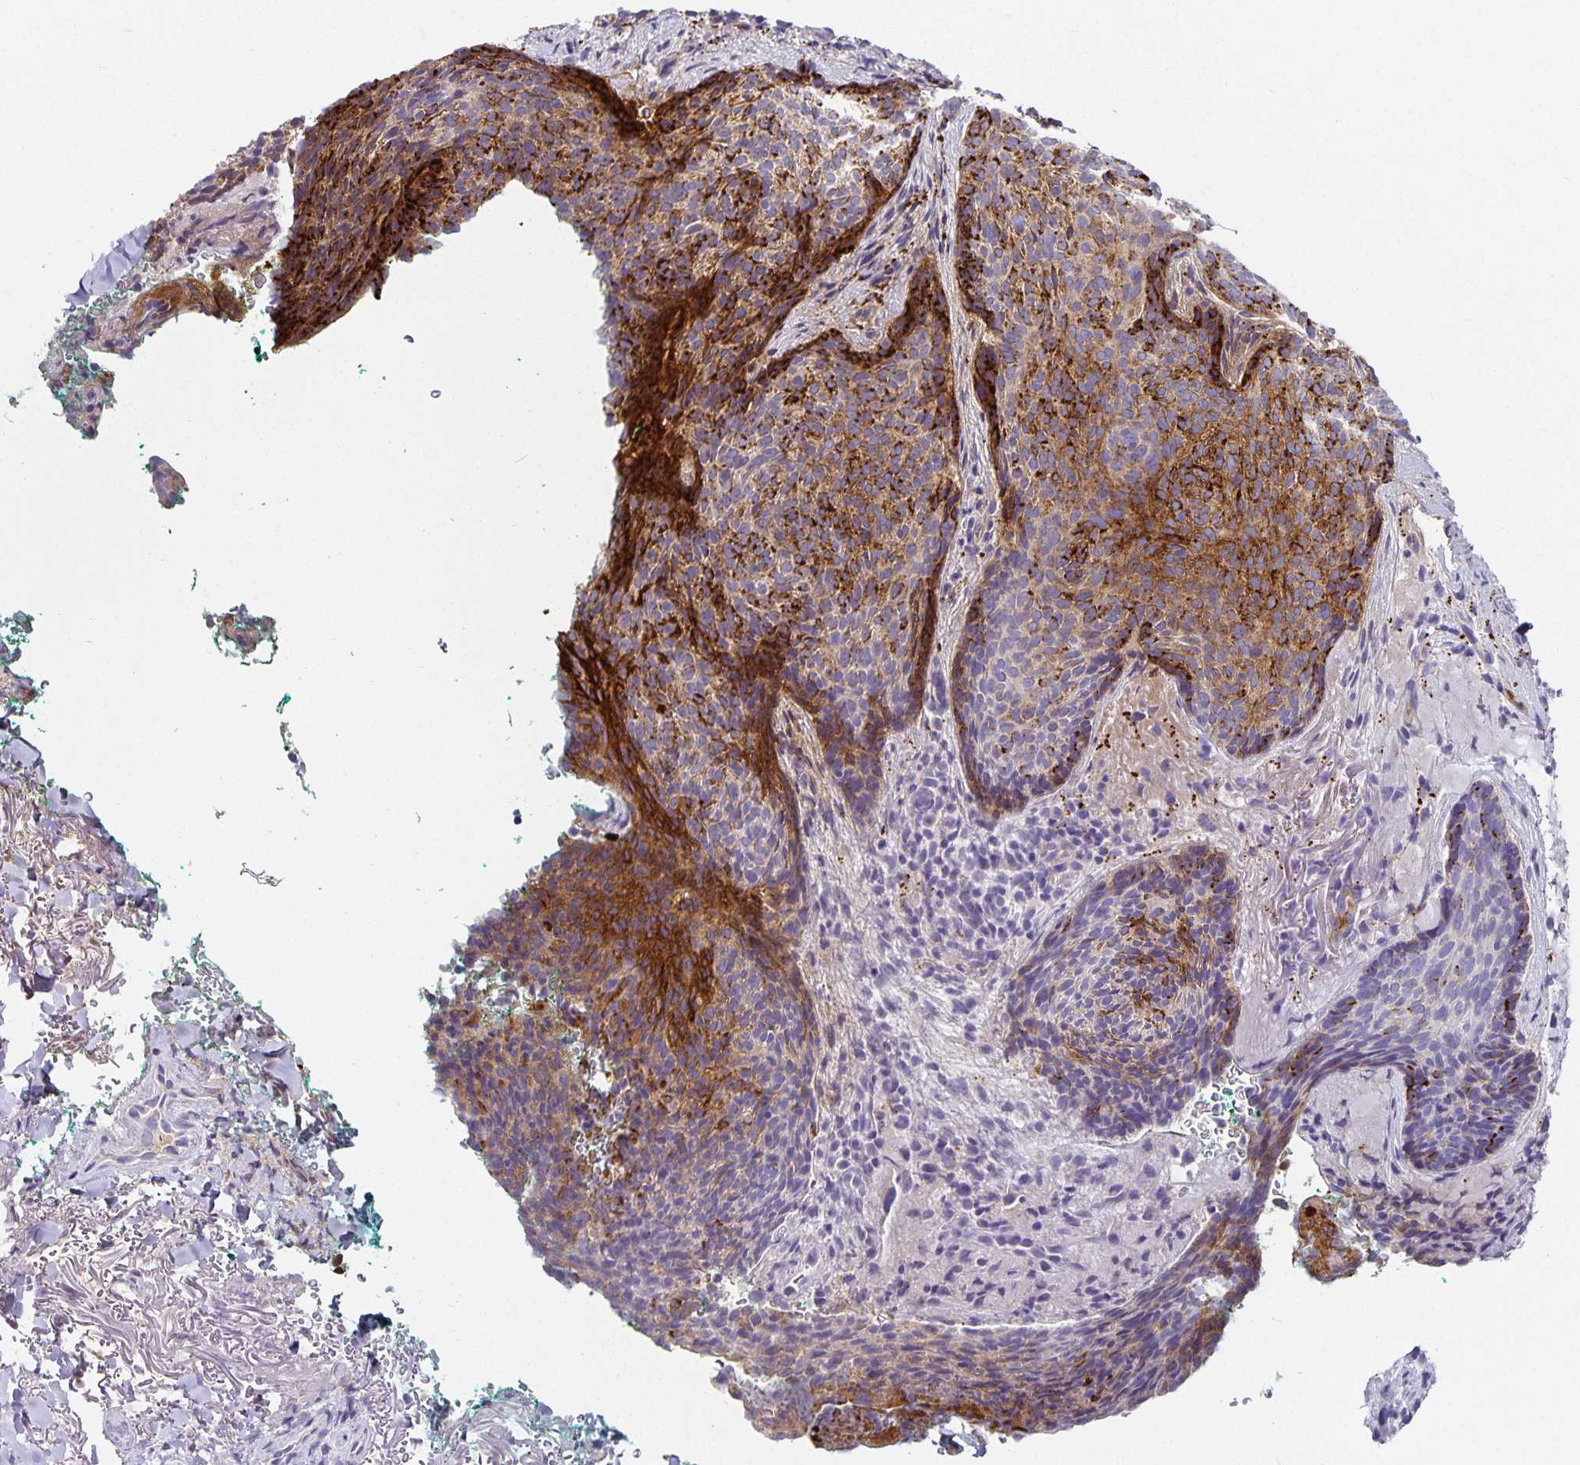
{"staining": {"intensity": "strong", "quantity": "<25%", "location": "cytoplasmic/membranous"}, "tissue": "skin cancer", "cell_type": "Tumor cells", "image_type": "cancer", "snomed": [{"axis": "morphology", "description": "Basal cell carcinoma"}, {"axis": "topography", "description": "Skin"}, {"axis": "topography", "description": "Skin of head"}], "caption": "A high-resolution histopathology image shows immunohistochemistry staining of skin cancer (basal cell carcinoma), which shows strong cytoplasmic/membranous positivity in about <25% of tumor cells. (DAB = brown stain, brightfield microscopy at high magnification).", "gene": "CHGA", "patient": {"sex": "female", "age": 92}}